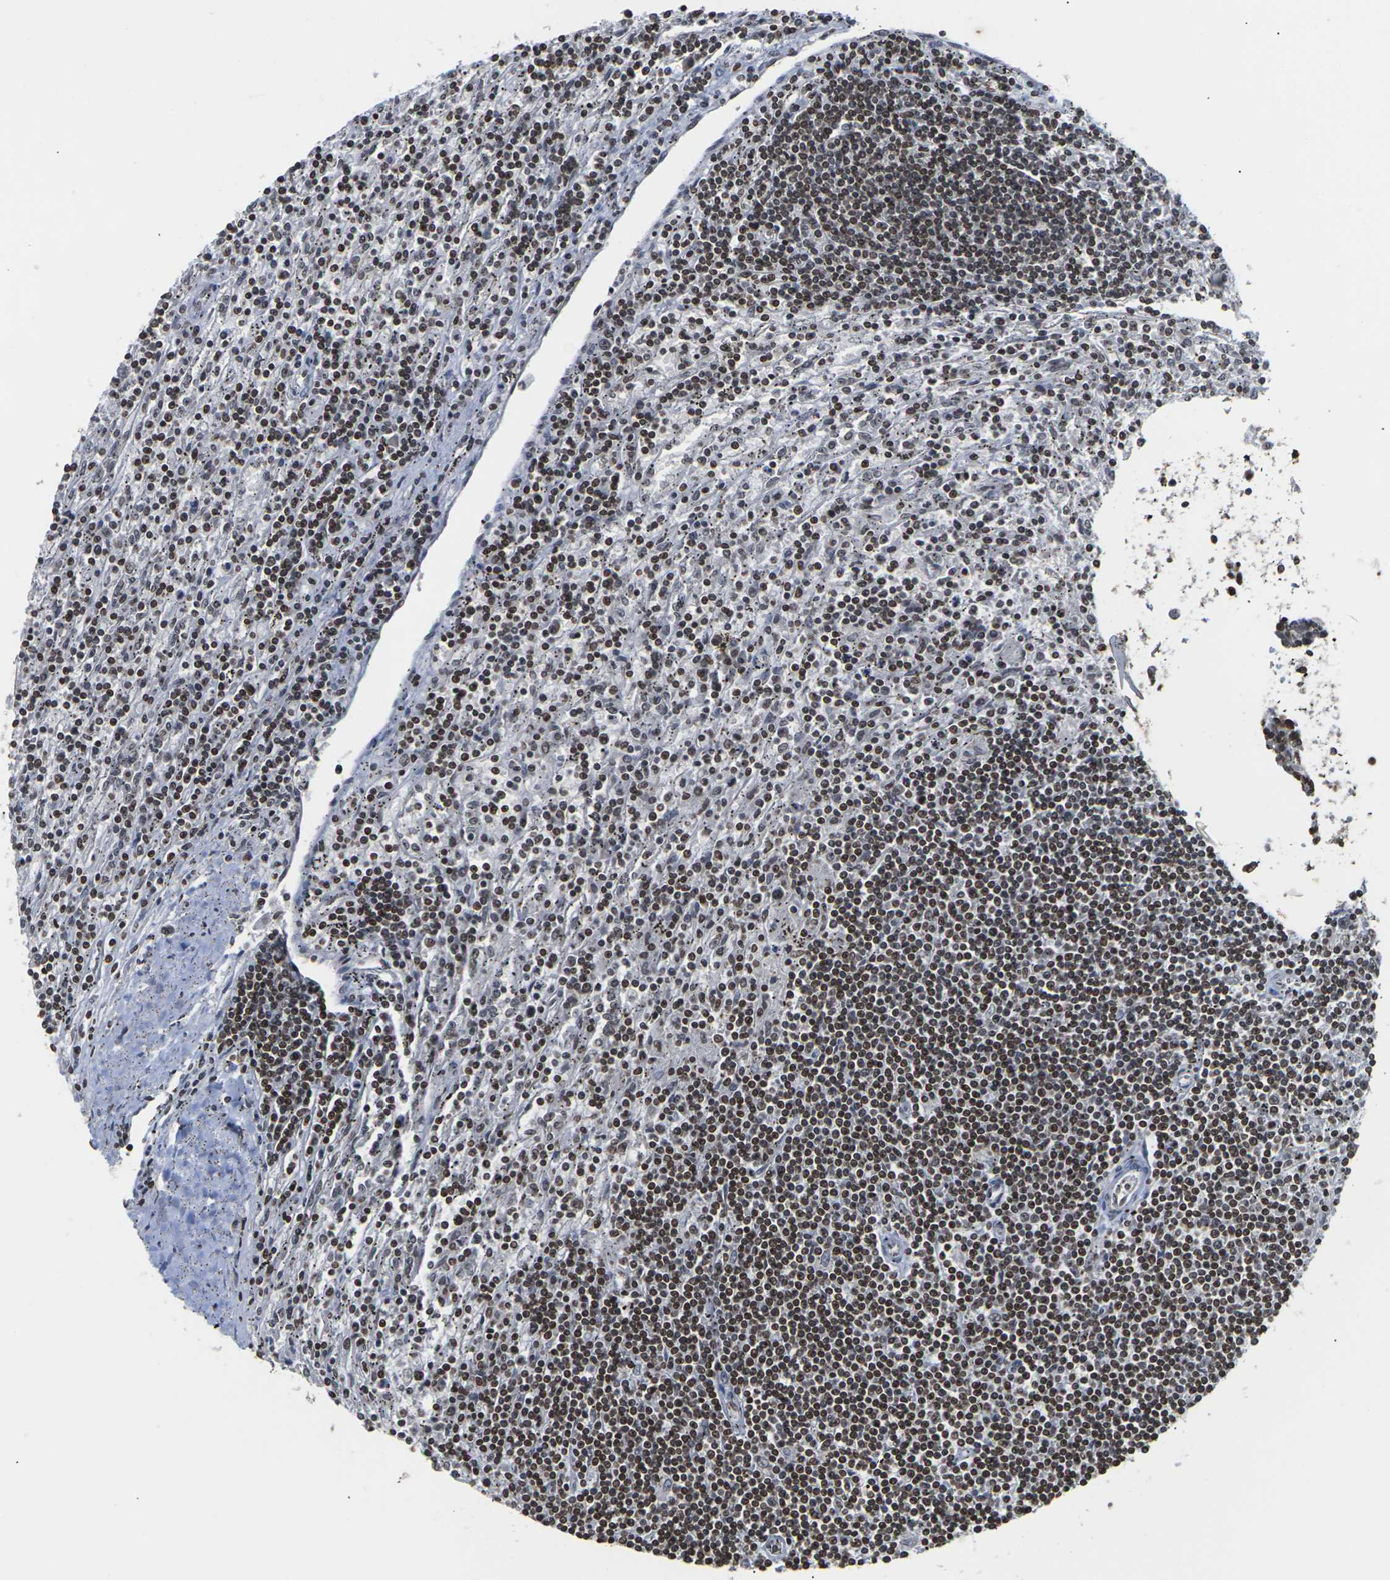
{"staining": {"intensity": "moderate", "quantity": ">75%", "location": "nuclear"}, "tissue": "lymphoma", "cell_type": "Tumor cells", "image_type": "cancer", "snomed": [{"axis": "morphology", "description": "Malignant lymphoma, non-Hodgkin's type, Low grade"}, {"axis": "topography", "description": "Spleen"}], "caption": "Human malignant lymphoma, non-Hodgkin's type (low-grade) stained with a protein marker demonstrates moderate staining in tumor cells.", "gene": "ETV5", "patient": {"sex": "male", "age": 76}}